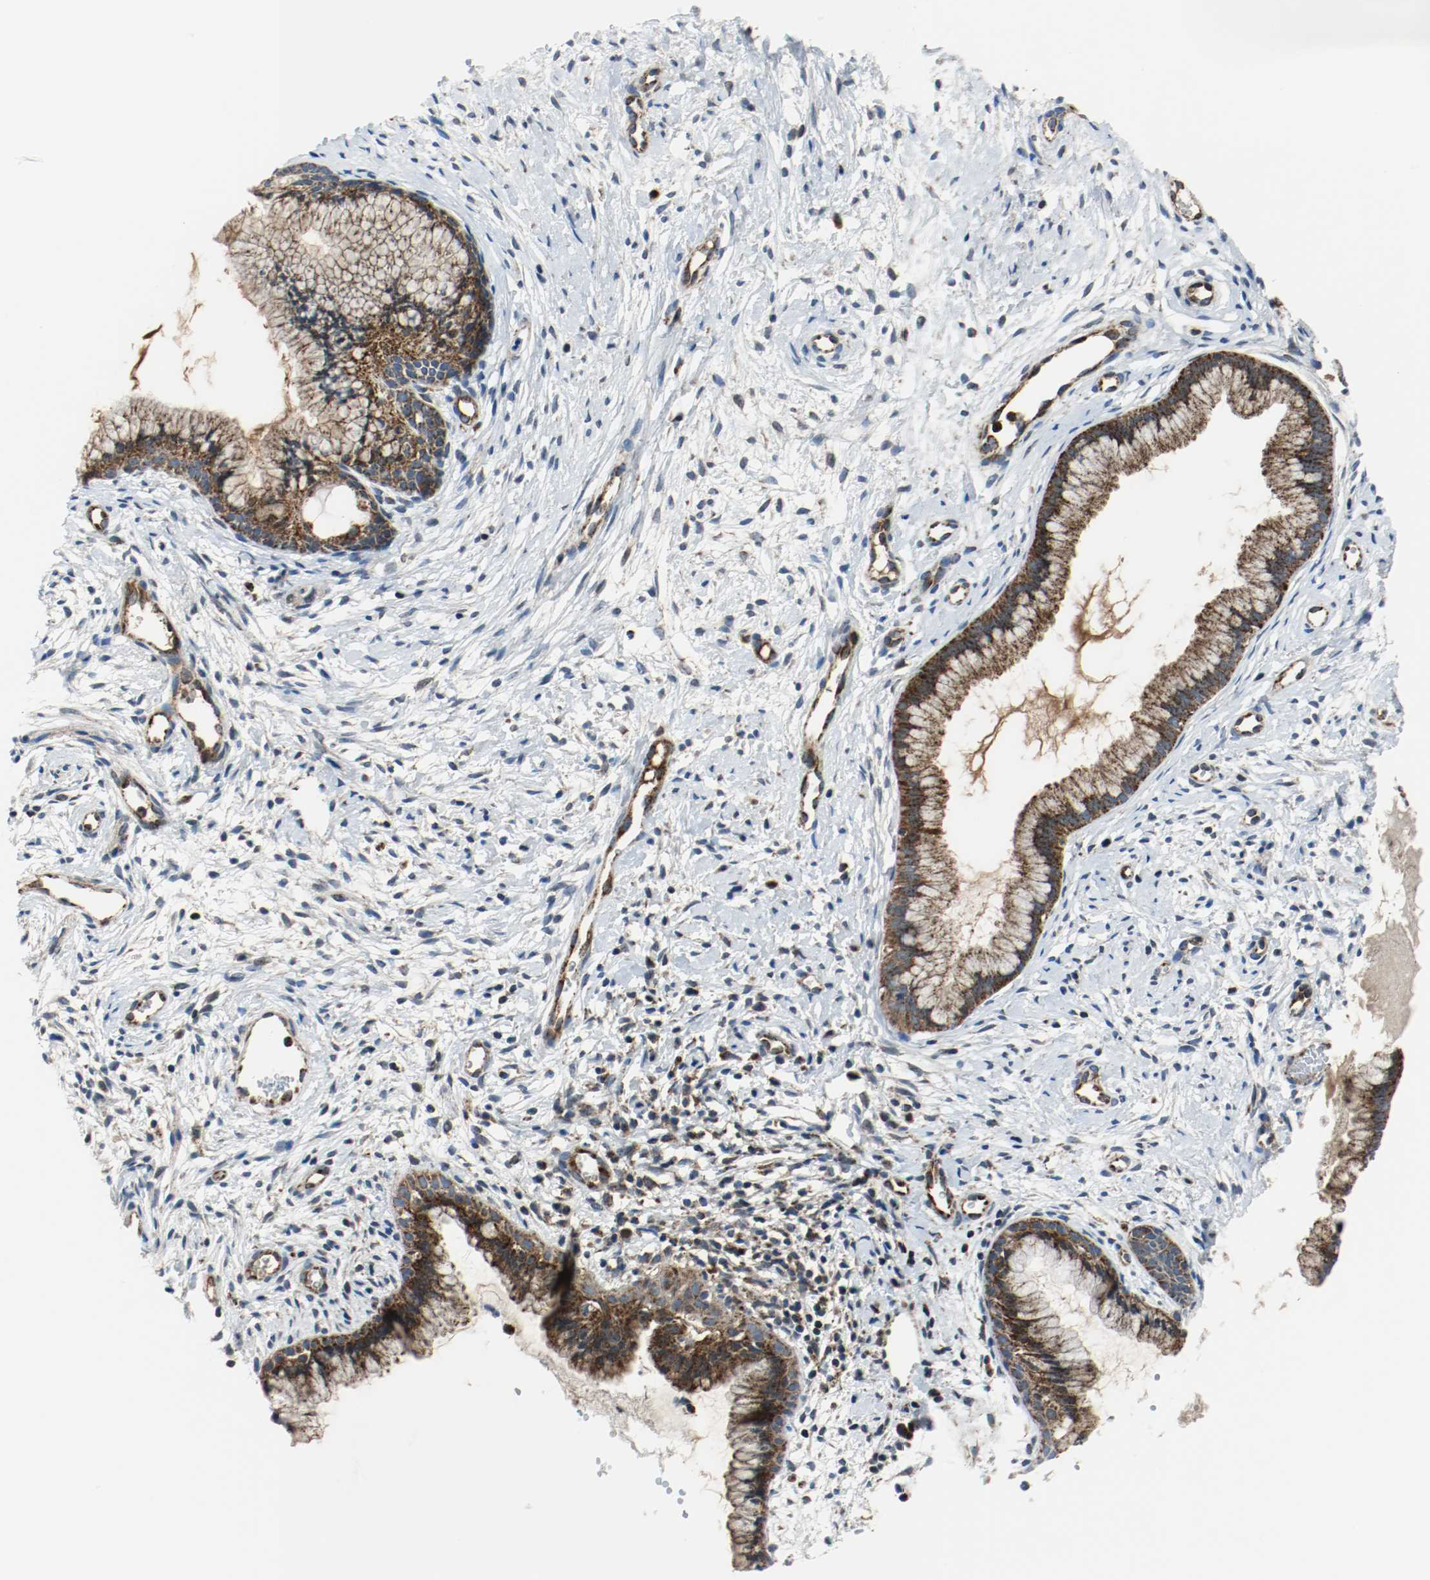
{"staining": {"intensity": "strong", "quantity": ">75%", "location": "cytoplasmic/membranous"}, "tissue": "cervix", "cell_type": "Glandular cells", "image_type": "normal", "snomed": [{"axis": "morphology", "description": "Normal tissue, NOS"}, {"axis": "topography", "description": "Cervix"}], "caption": "Brown immunohistochemical staining in unremarkable human cervix shows strong cytoplasmic/membranous positivity in approximately >75% of glandular cells. (Brightfield microscopy of DAB IHC at high magnification).", "gene": "TXNRD1", "patient": {"sex": "female", "age": 39}}